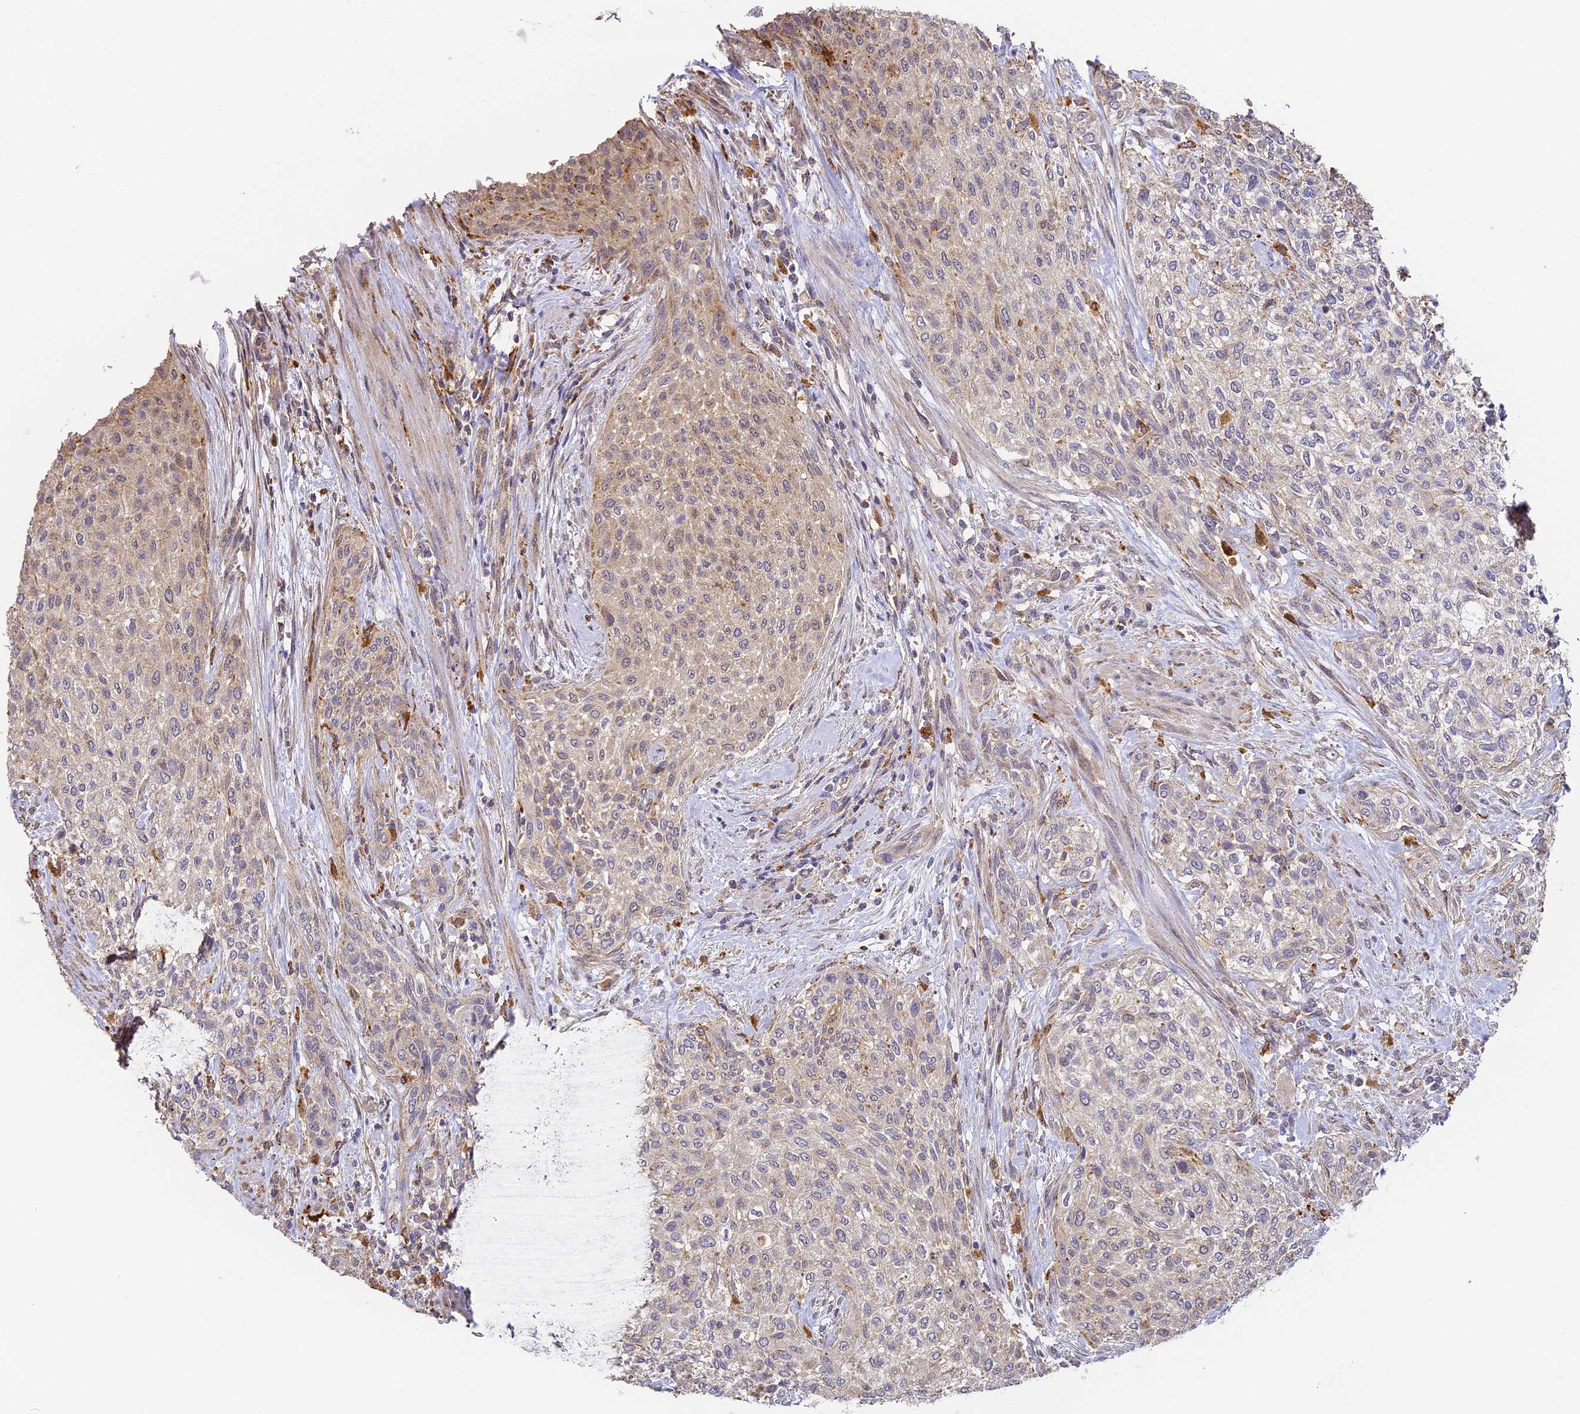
{"staining": {"intensity": "moderate", "quantity": "25%-75%", "location": "cytoplasmic/membranous"}, "tissue": "urothelial cancer", "cell_type": "Tumor cells", "image_type": "cancer", "snomed": [{"axis": "morphology", "description": "Normal tissue, NOS"}, {"axis": "morphology", "description": "Urothelial carcinoma, NOS"}, {"axis": "topography", "description": "Urinary bladder"}, {"axis": "topography", "description": "Peripheral nerve tissue"}], "caption": "Tumor cells display moderate cytoplasmic/membranous staining in about 25%-75% of cells in transitional cell carcinoma.", "gene": "YAE1", "patient": {"sex": "male", "age": 35}}